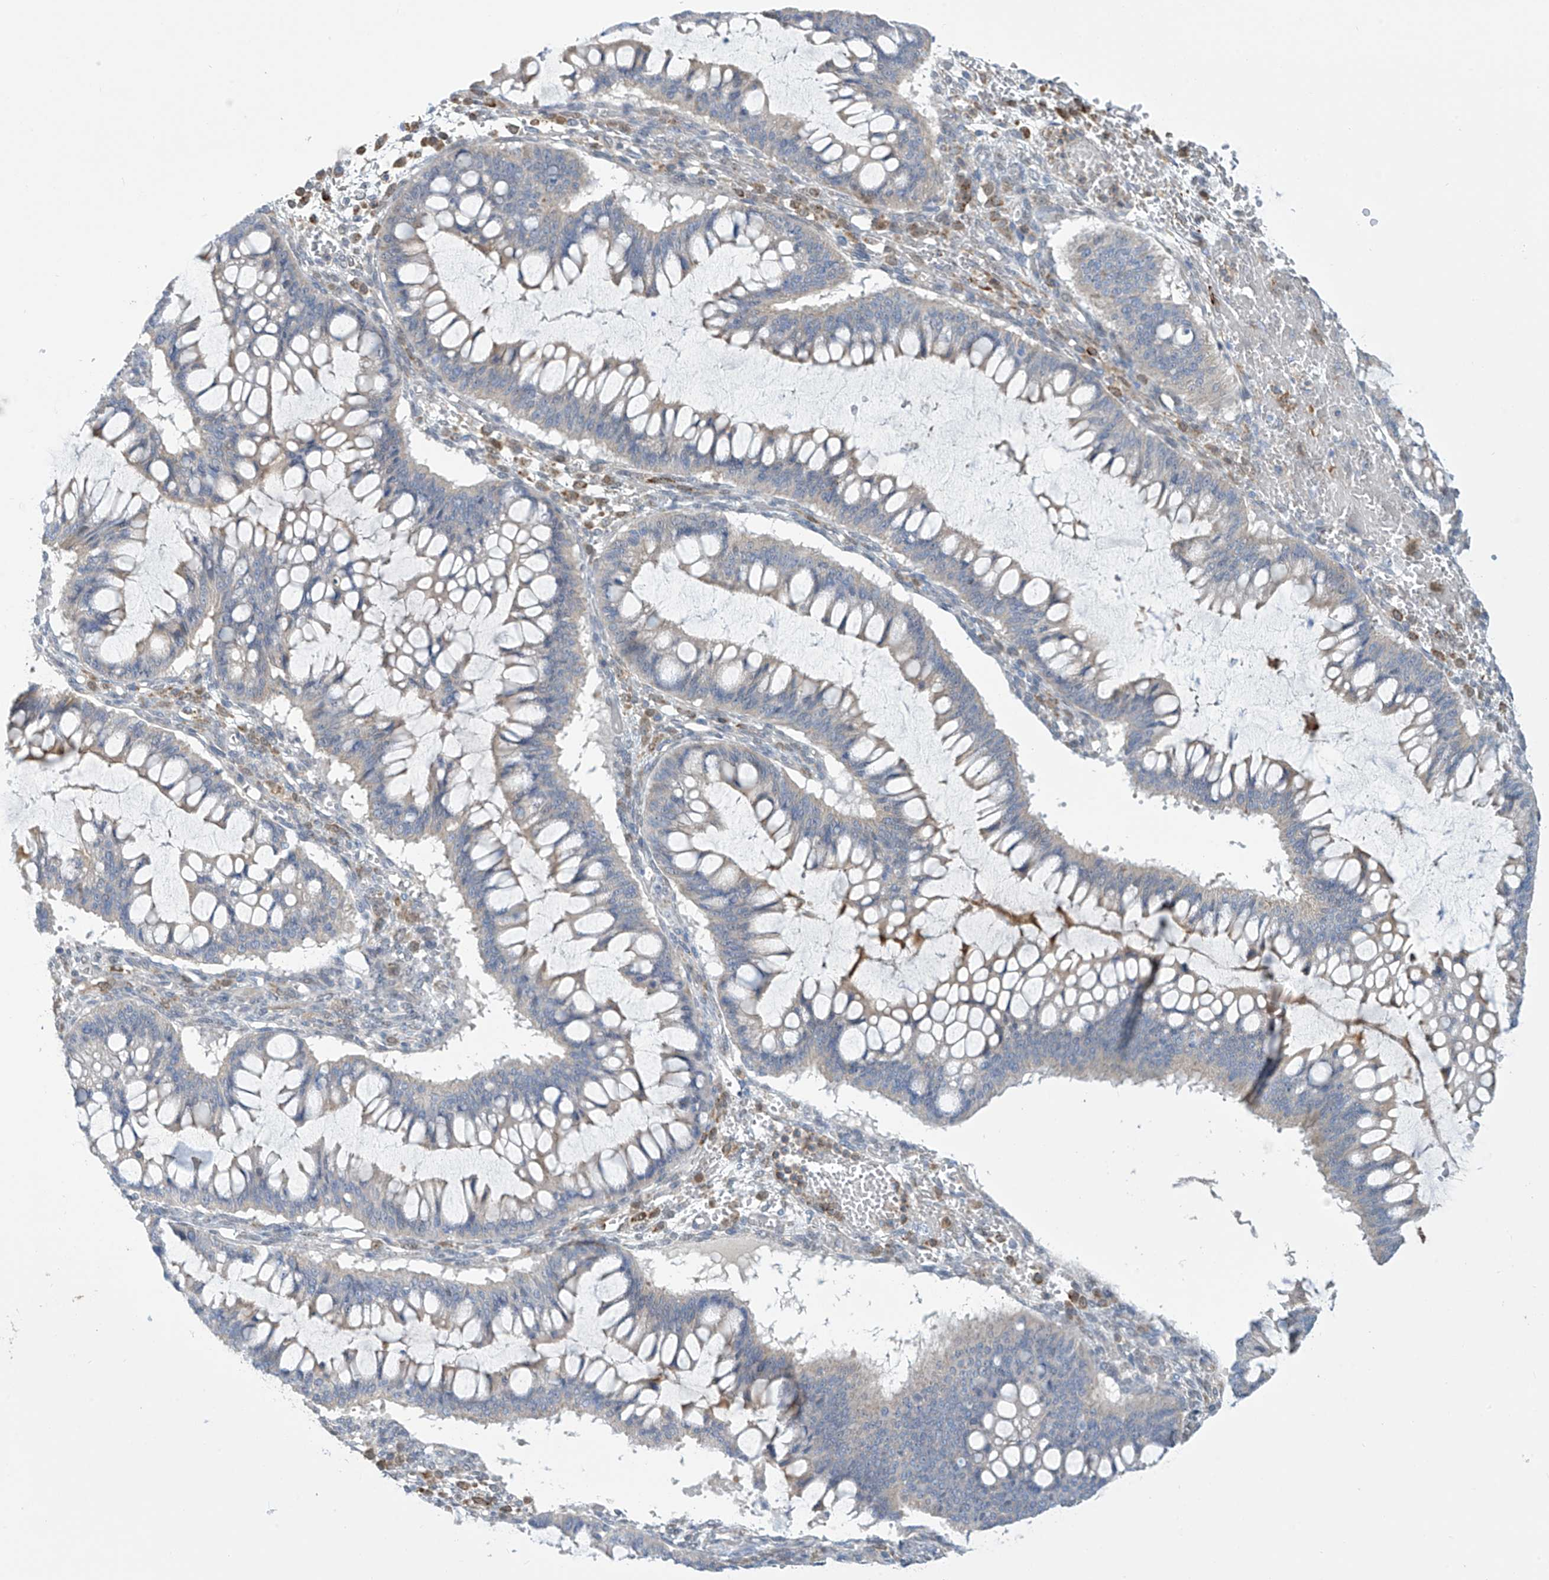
{"staining": {"intensity": "negative", "quantity": "none", "location": "none"}, "tissue": "ovarian cancer", "cell_type": "Tumor cells", "image_type": "cancer", "snomed": [{"axis": "morphology", "description": "Cystadenocarcinoma, mucinous, NOS"}, {"axis": "topography", "description": "Ovary"}], "caption": "This micrograph is of ovarian cancer stained with immunohistochemistry (IHC) to label a protein in brown with the nuclei are counter-stained blue. There is no positivity in tumor cells.", "gene": "IBA57", "patient": {"sex": "female", "age": 73}}